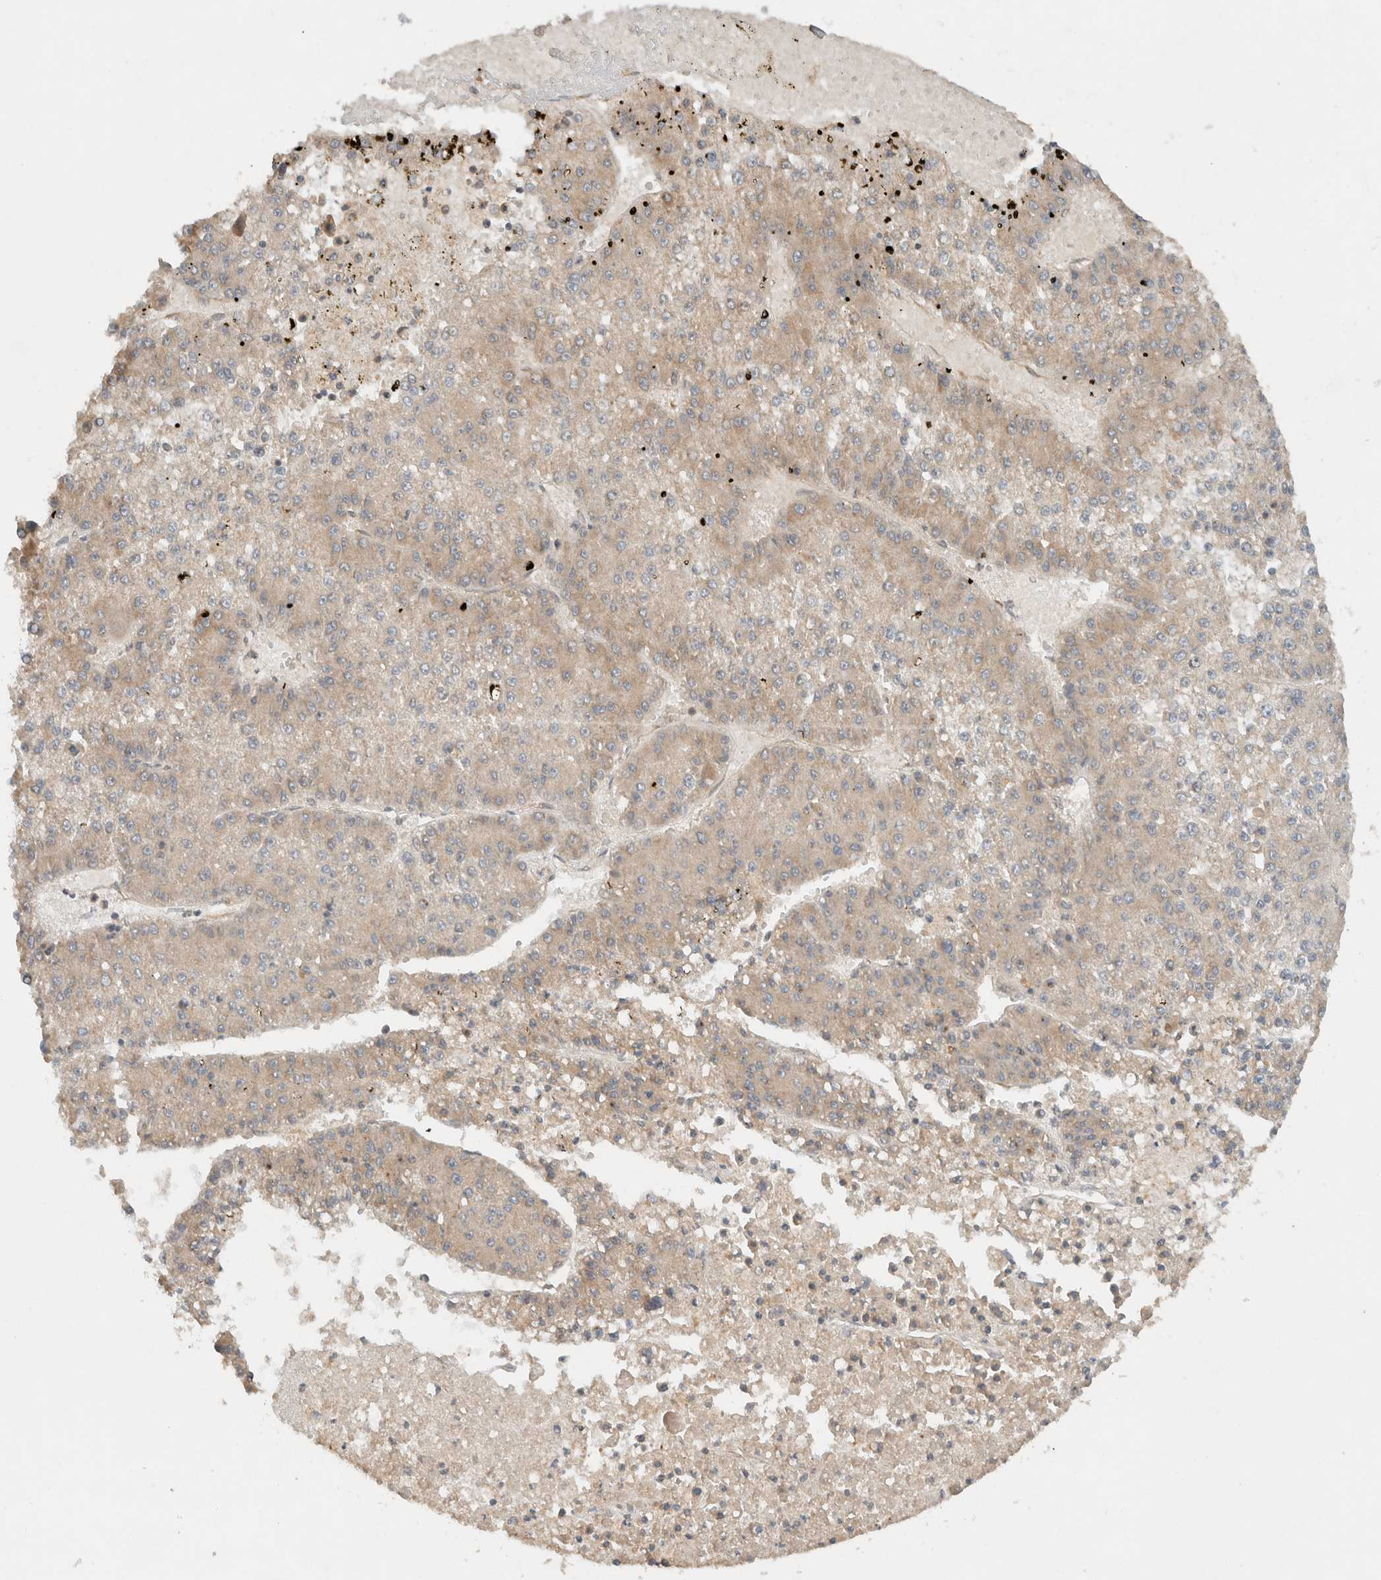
{"staining": {"intensity": "moderate", "quantity": ">75%", "location": "cytoplasmic/membranous"}, "tissue": "liver cancer", "cell_type": "Tumor cells", "image_type": "cancer", "snomed": [{"axis": "morphology", "description": "Carcinoma, Hepatocellular, NOS"}, {"axis": "topography", "description": "Liver"}], "caption": "Immunohistochemical staining of liver cancer (hepatocellular carcinoma) displays moderate cytoplasmic/membranous protein positivity in about >75% of tumor cells.", "gene": "ARFGEF2", "patient": {"sex": "female", "age": 73}}